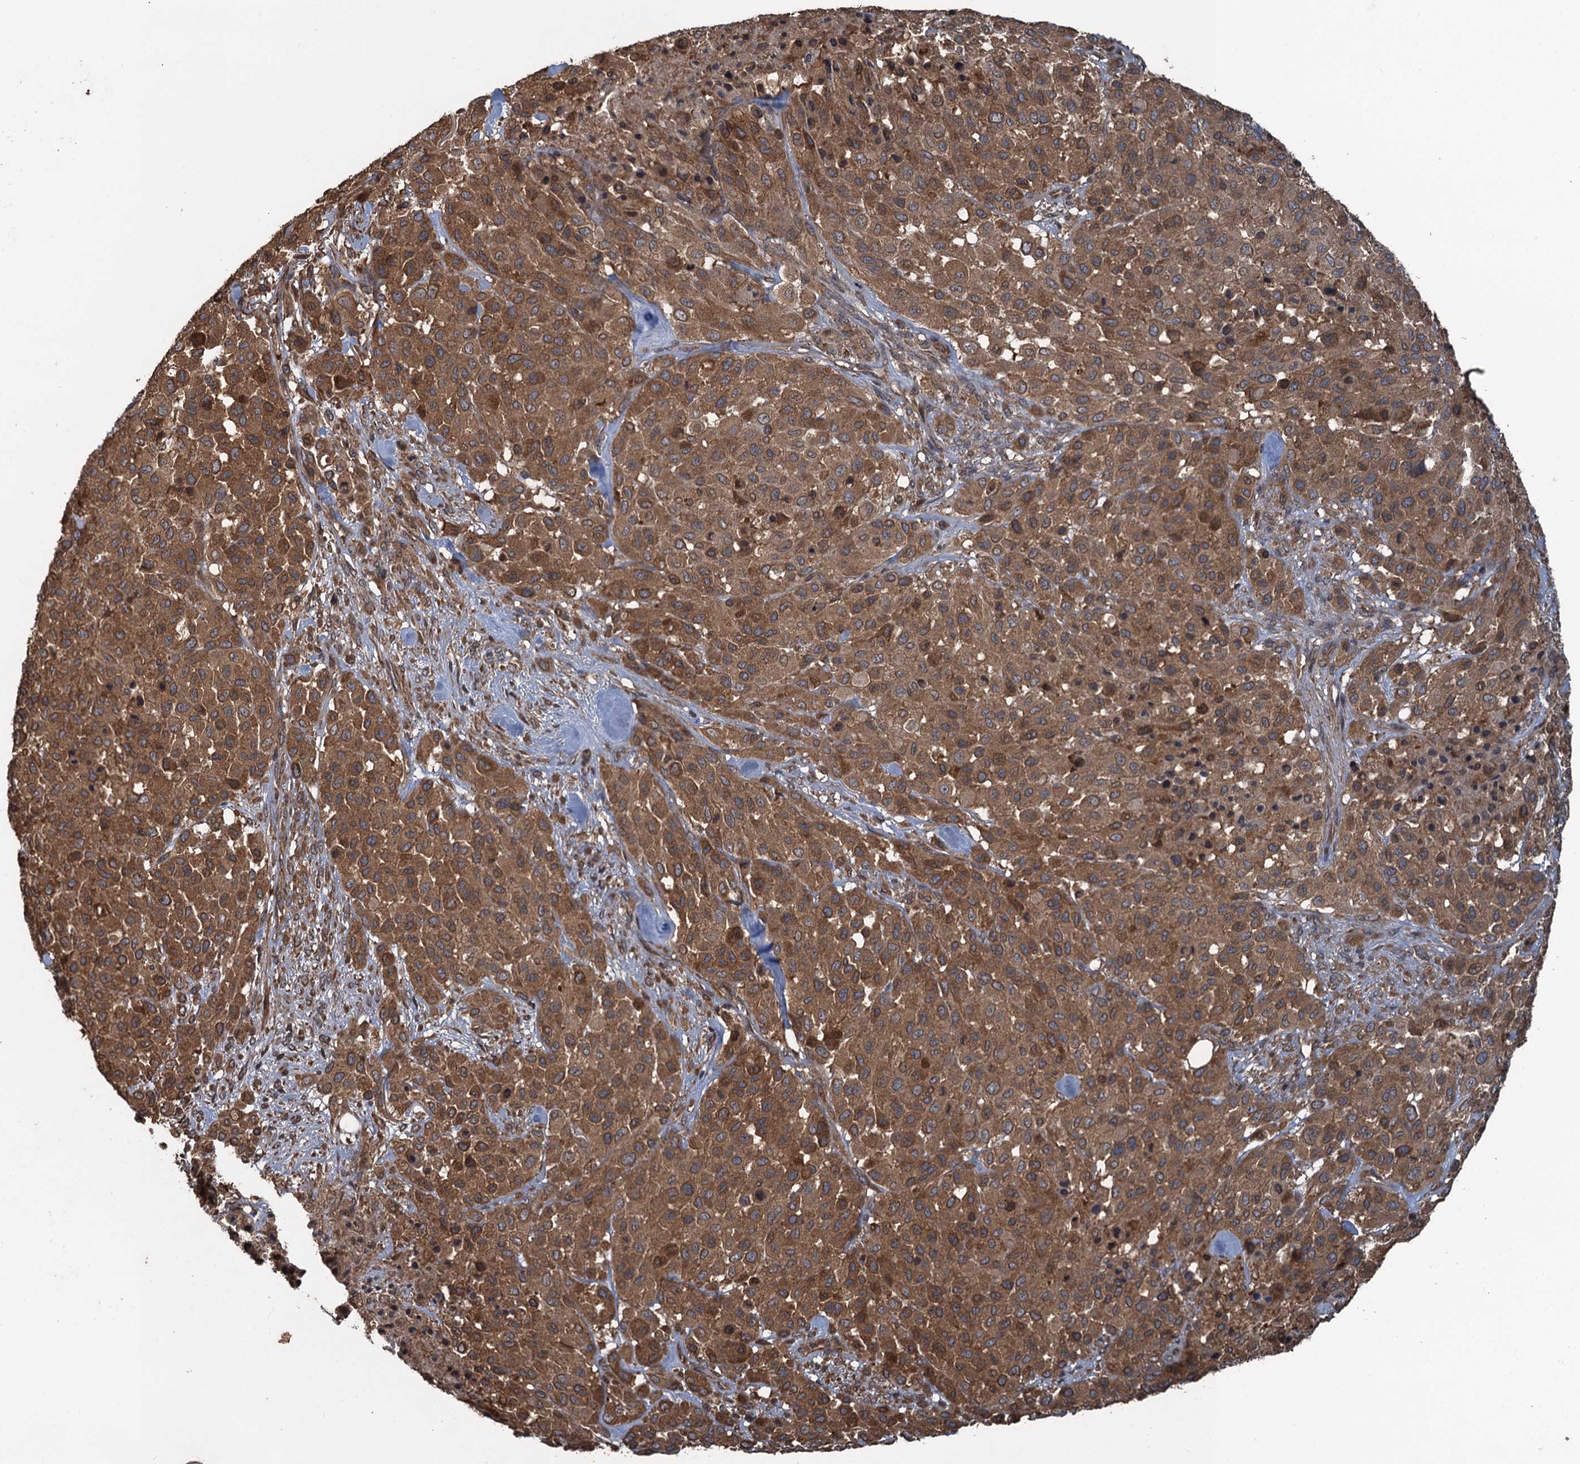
{"staining": {"intensity": "moderate", "quantity": ">75%", "location": "cytoplasmic/membranous"}, "tissue": "melanoma", "cell_type": "Tumor cells", "image_type": "cancer", "snomed": [{"axis": "morphology", "description": "Malignant melanoma, Metastatic site"}, {"axis": "topography", "description": "Skin"}], "caption": "Human malignant melanoma (metastatic site) stained with a protein marker displays moderate staining in tumor cells.", "gene": "GLE1", "patient": {"sex": "female", "age": 81}}